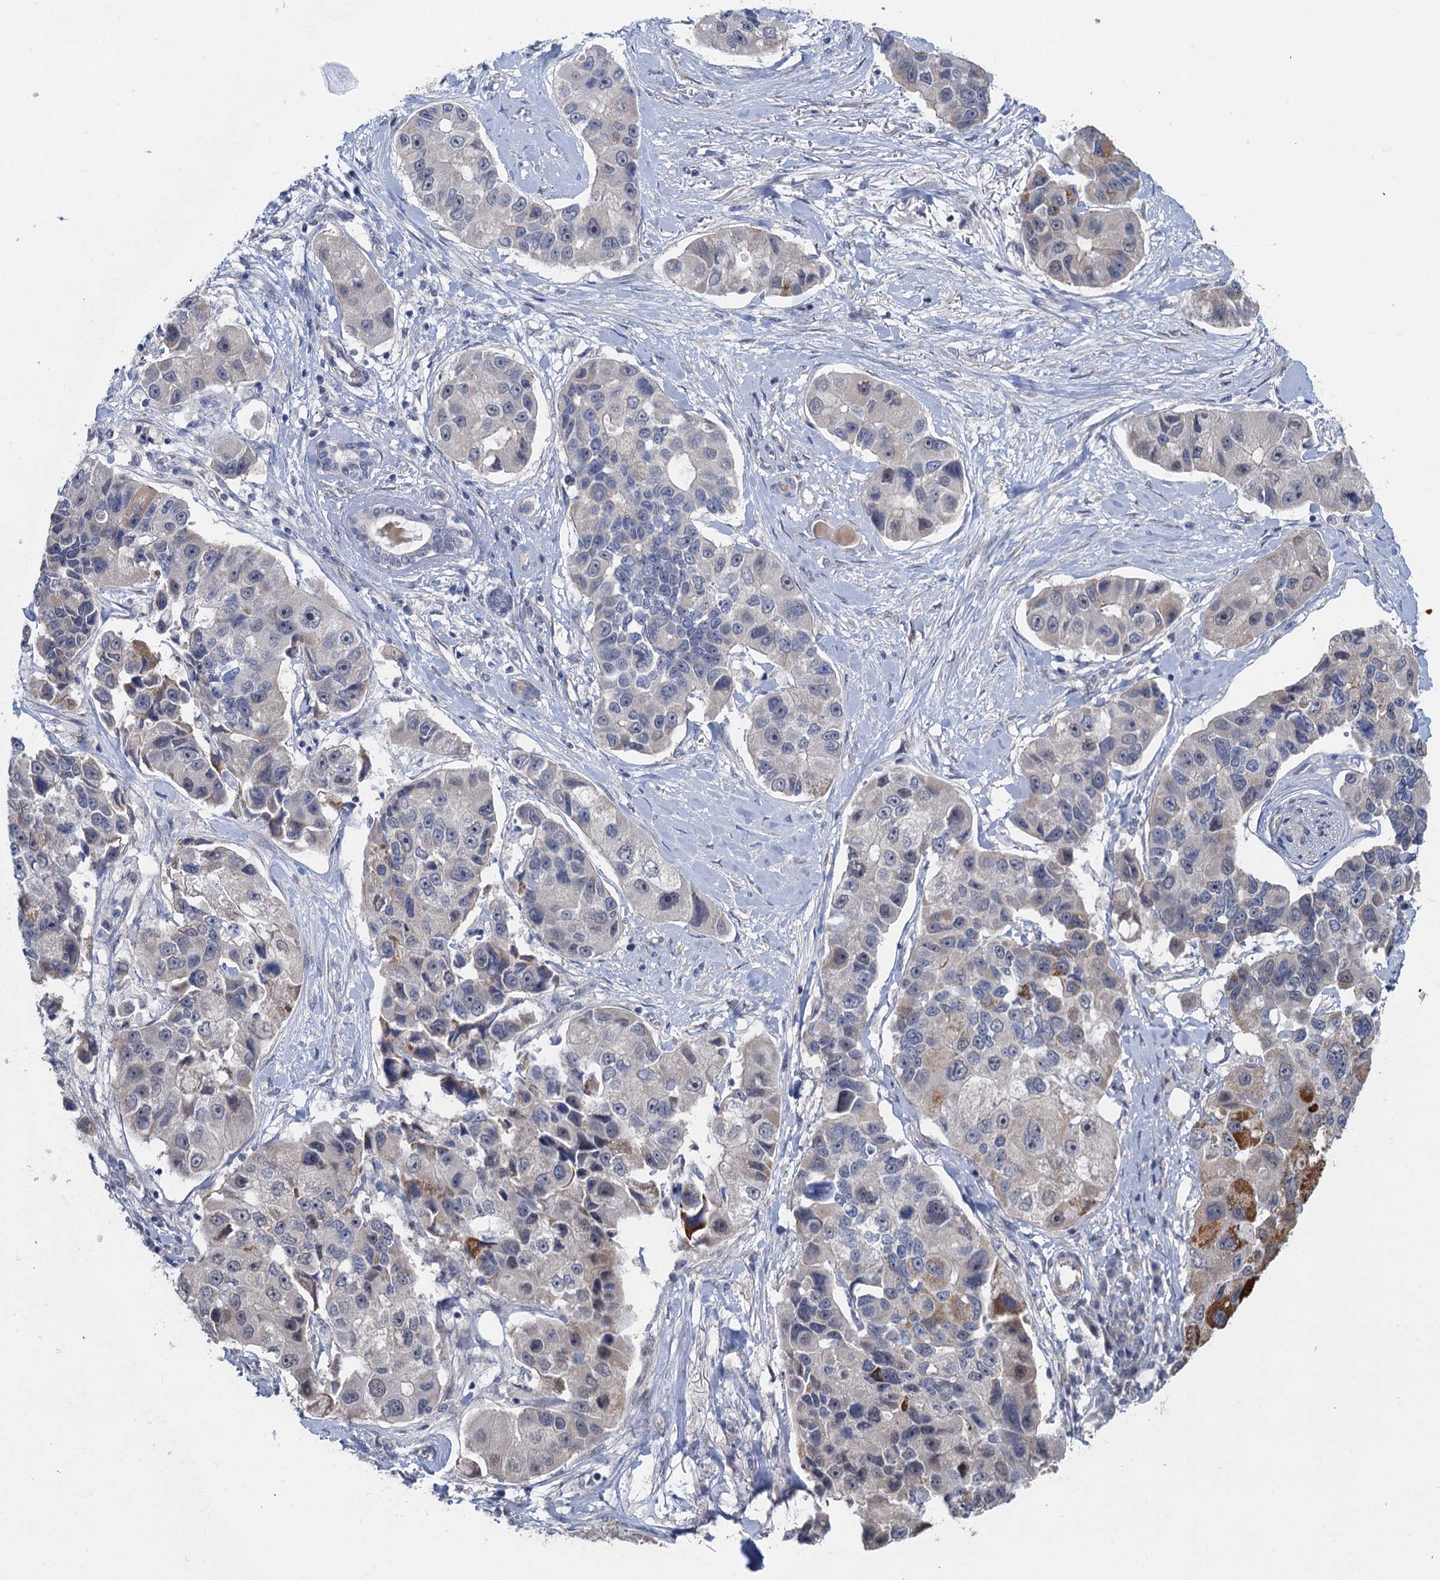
{"staining": {"intensity": "moderate", "quantity": "<25%", "location": "cytoplasmic/membranous"}, "tissue": "lung cancer", "cell_type": "Tumor cells", "image_type": "cancer", "snomed": [{"axis": "morphology", "description": "Adenocarcinoma, NOS"}, {"axis": "topography", "description": "Lung"}], "caption": "Human adenocarcinoma (lung) stained for a protein (brown) exhibits moderate cytoplasmic/membranous positive expression in approximately <25% of tumor cells.", "gene": "MYO16", "patient": {"sex": "female", "age": 54}}